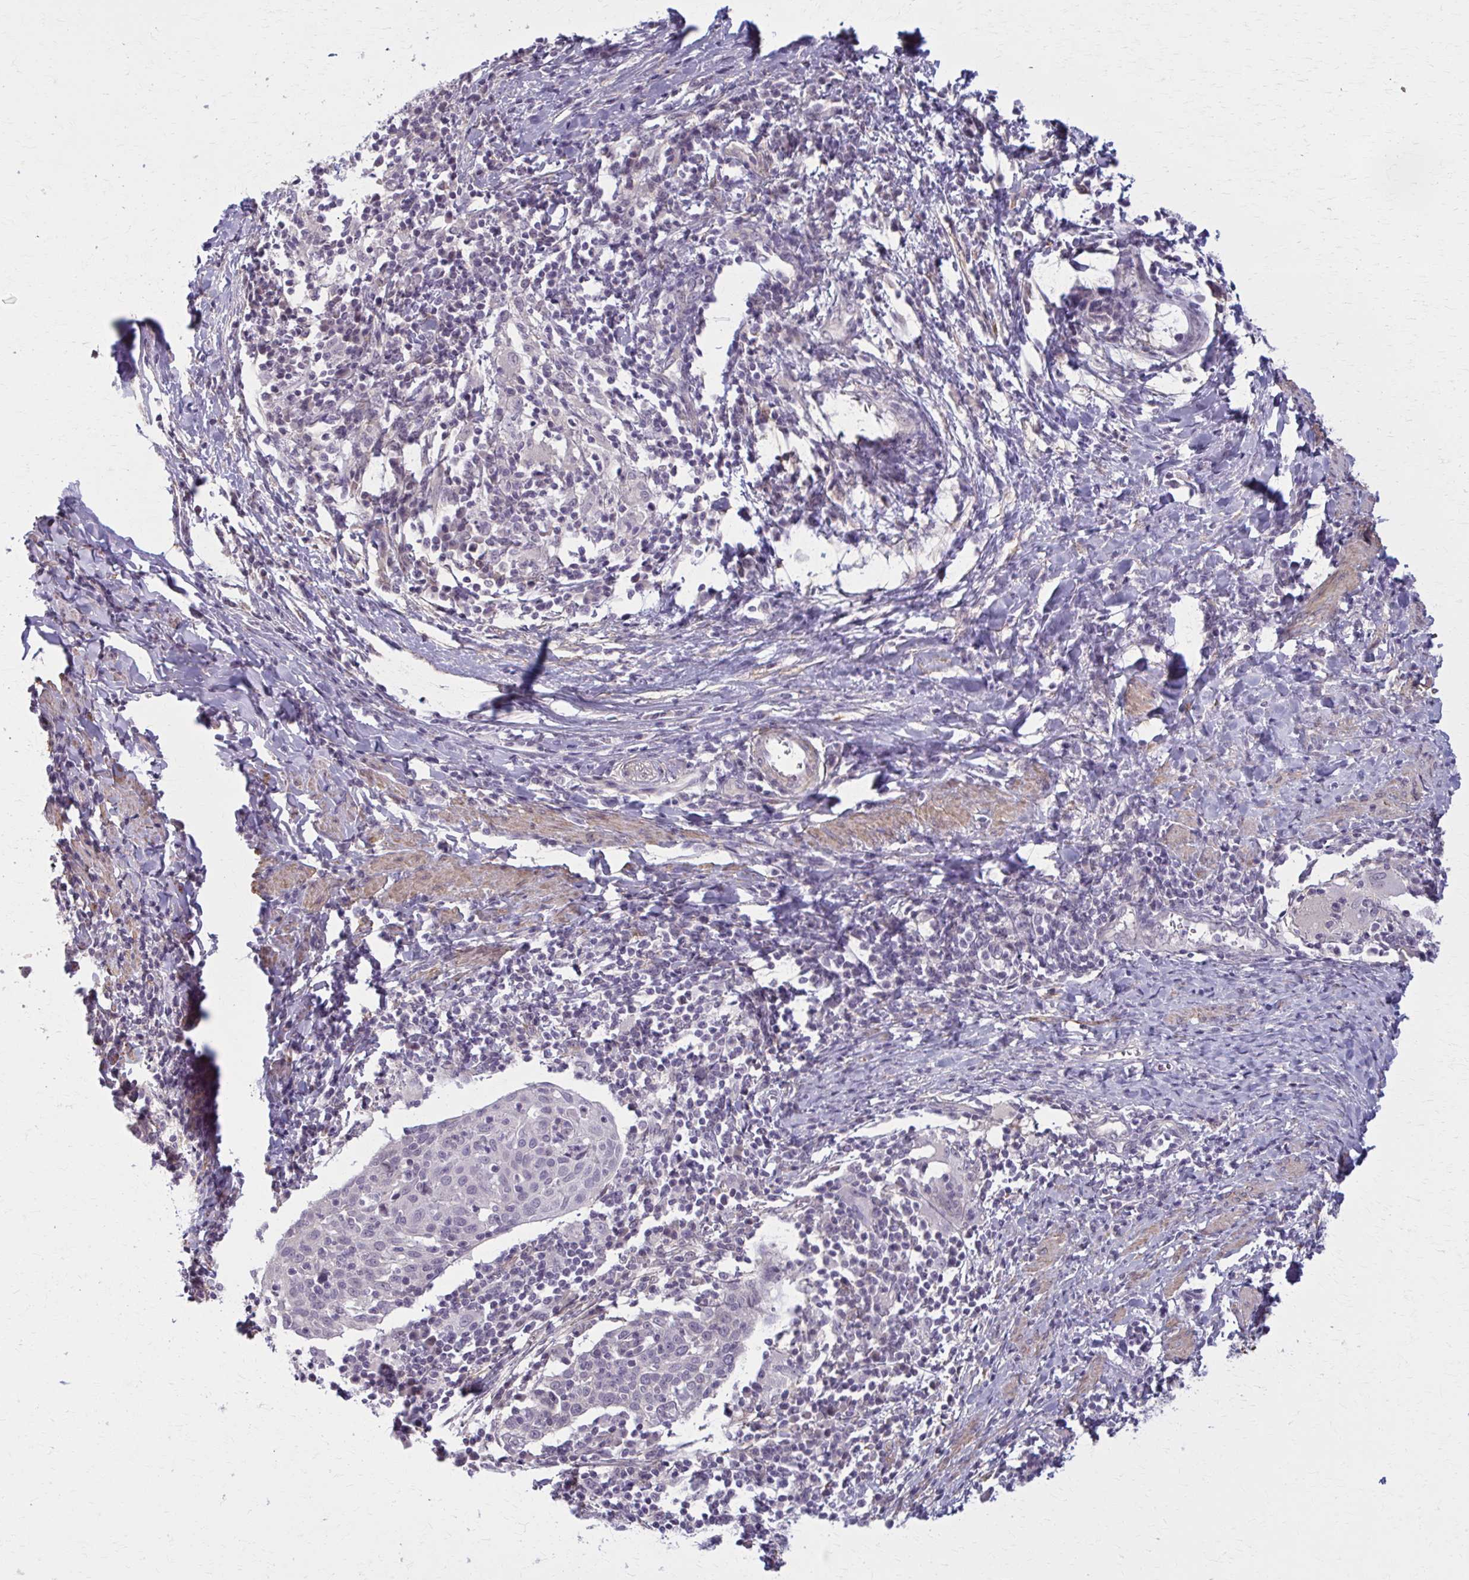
{"staining": {"intensity": "negative", "quantity": "none", "location": "none"}, "tissue": "cervical cancer", "cell_type": "Tumor cells", "image_type": "cancer", "snomed": [{"axis": "morphology", "description": "Squamous cell carcinoma, NOS"}, {"axis": "topography", "description": "Cervix"}], "caption": "A high-resolution image shows immunohistochemistry (IHC) staining of cervical cancer (squamous cell carcinoma), which demonstrates no significant expression in tumor cells.", "gene": "NUMBL", "patient": {"sex": "female", "age": 52}}